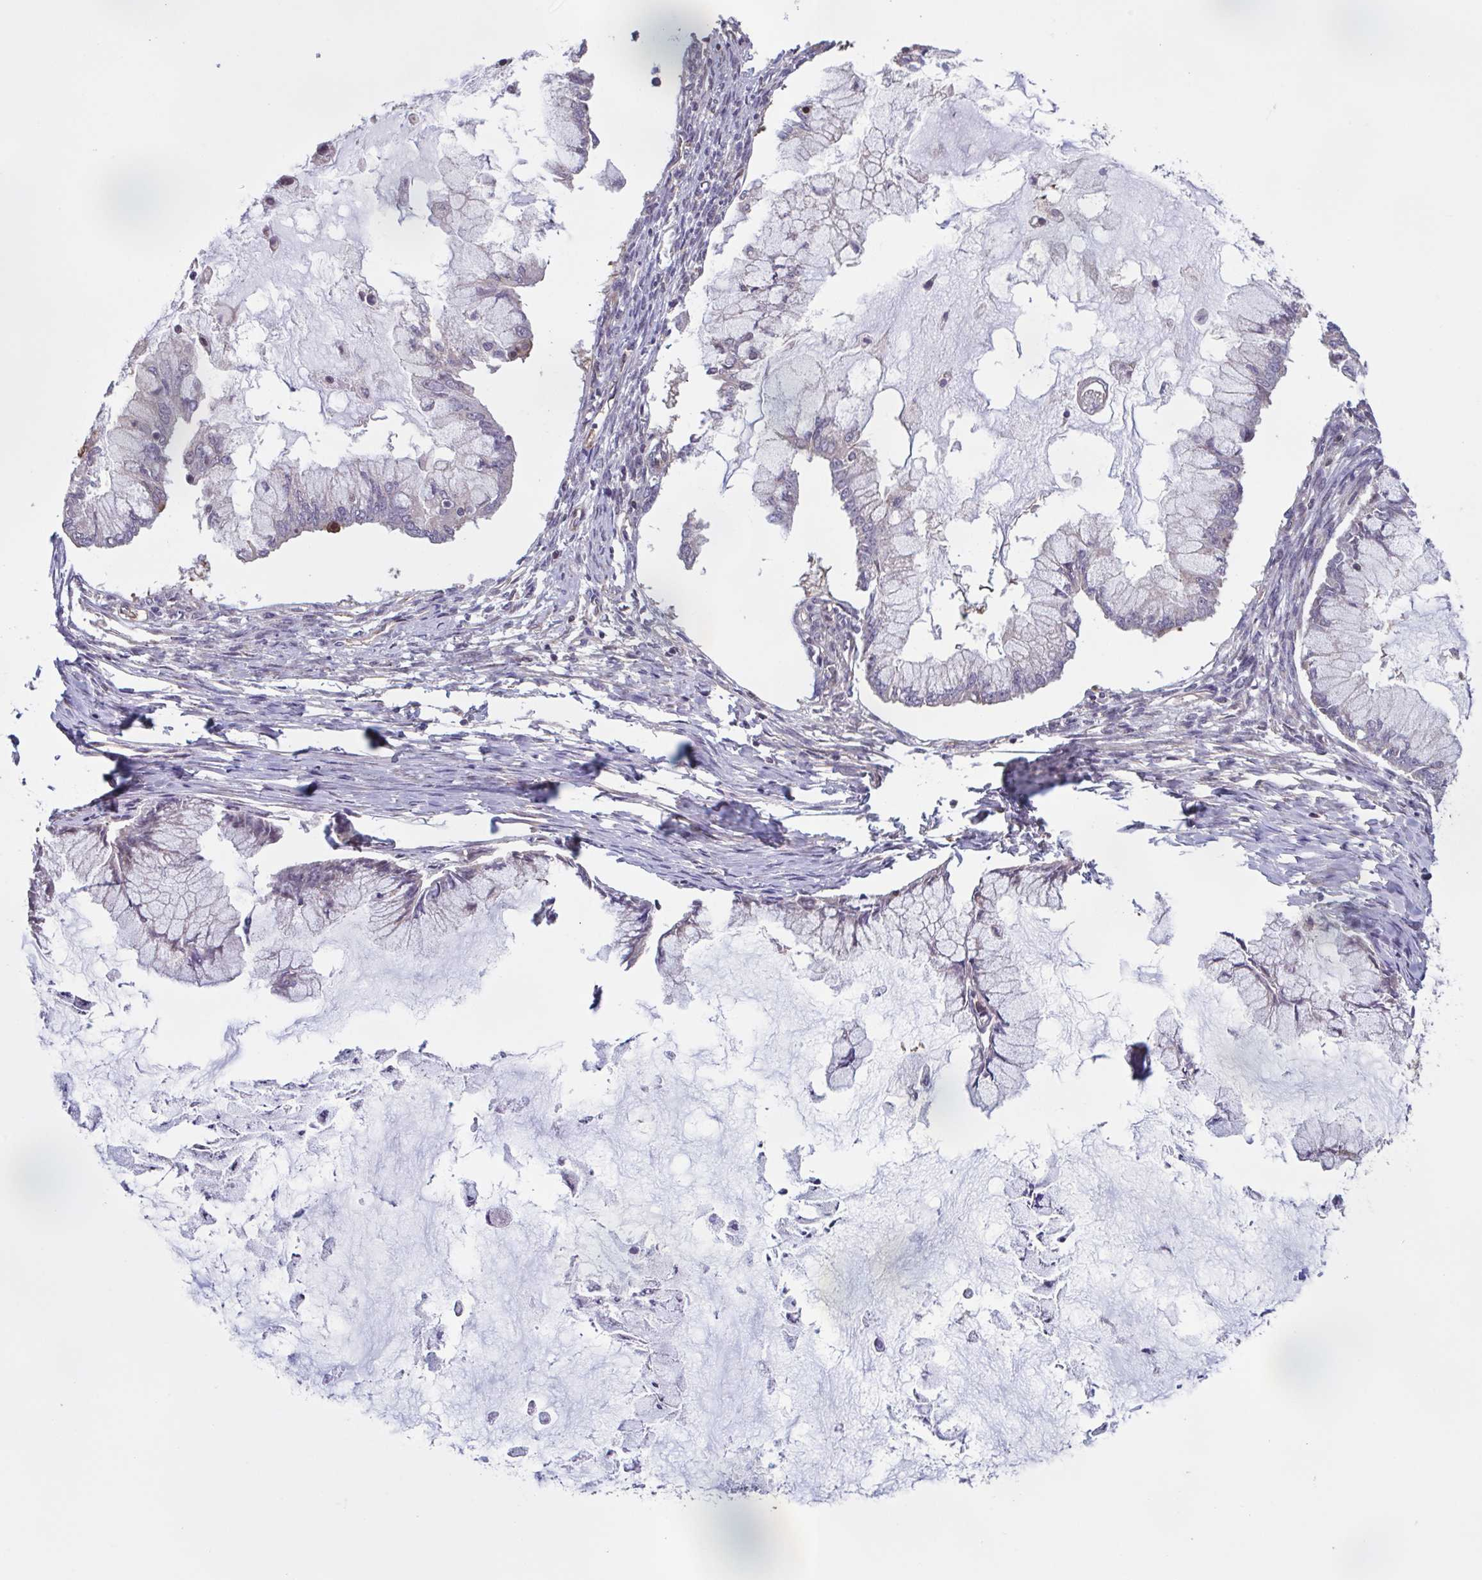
{"staining": {"intensity": "negative", "quantity": "none", "location": "none"}, "tissue": "ovarian cancer", "cell_type": "Tumor cells", "image_type": "cancer", "snomed": [{"axis": "morphology", "description": "Cystadenocarcinoma, mucinous, NOS"}, {"axis": "topography", "description": "Ovary"}], "caption": "Immunohistochemical staining of human mucinous cystadenocarcinoma (ovarian) exhibits no significant staining in tumor cells.", "gene": "ZNF200", "patient": {"sex": "female", "age": 34}}